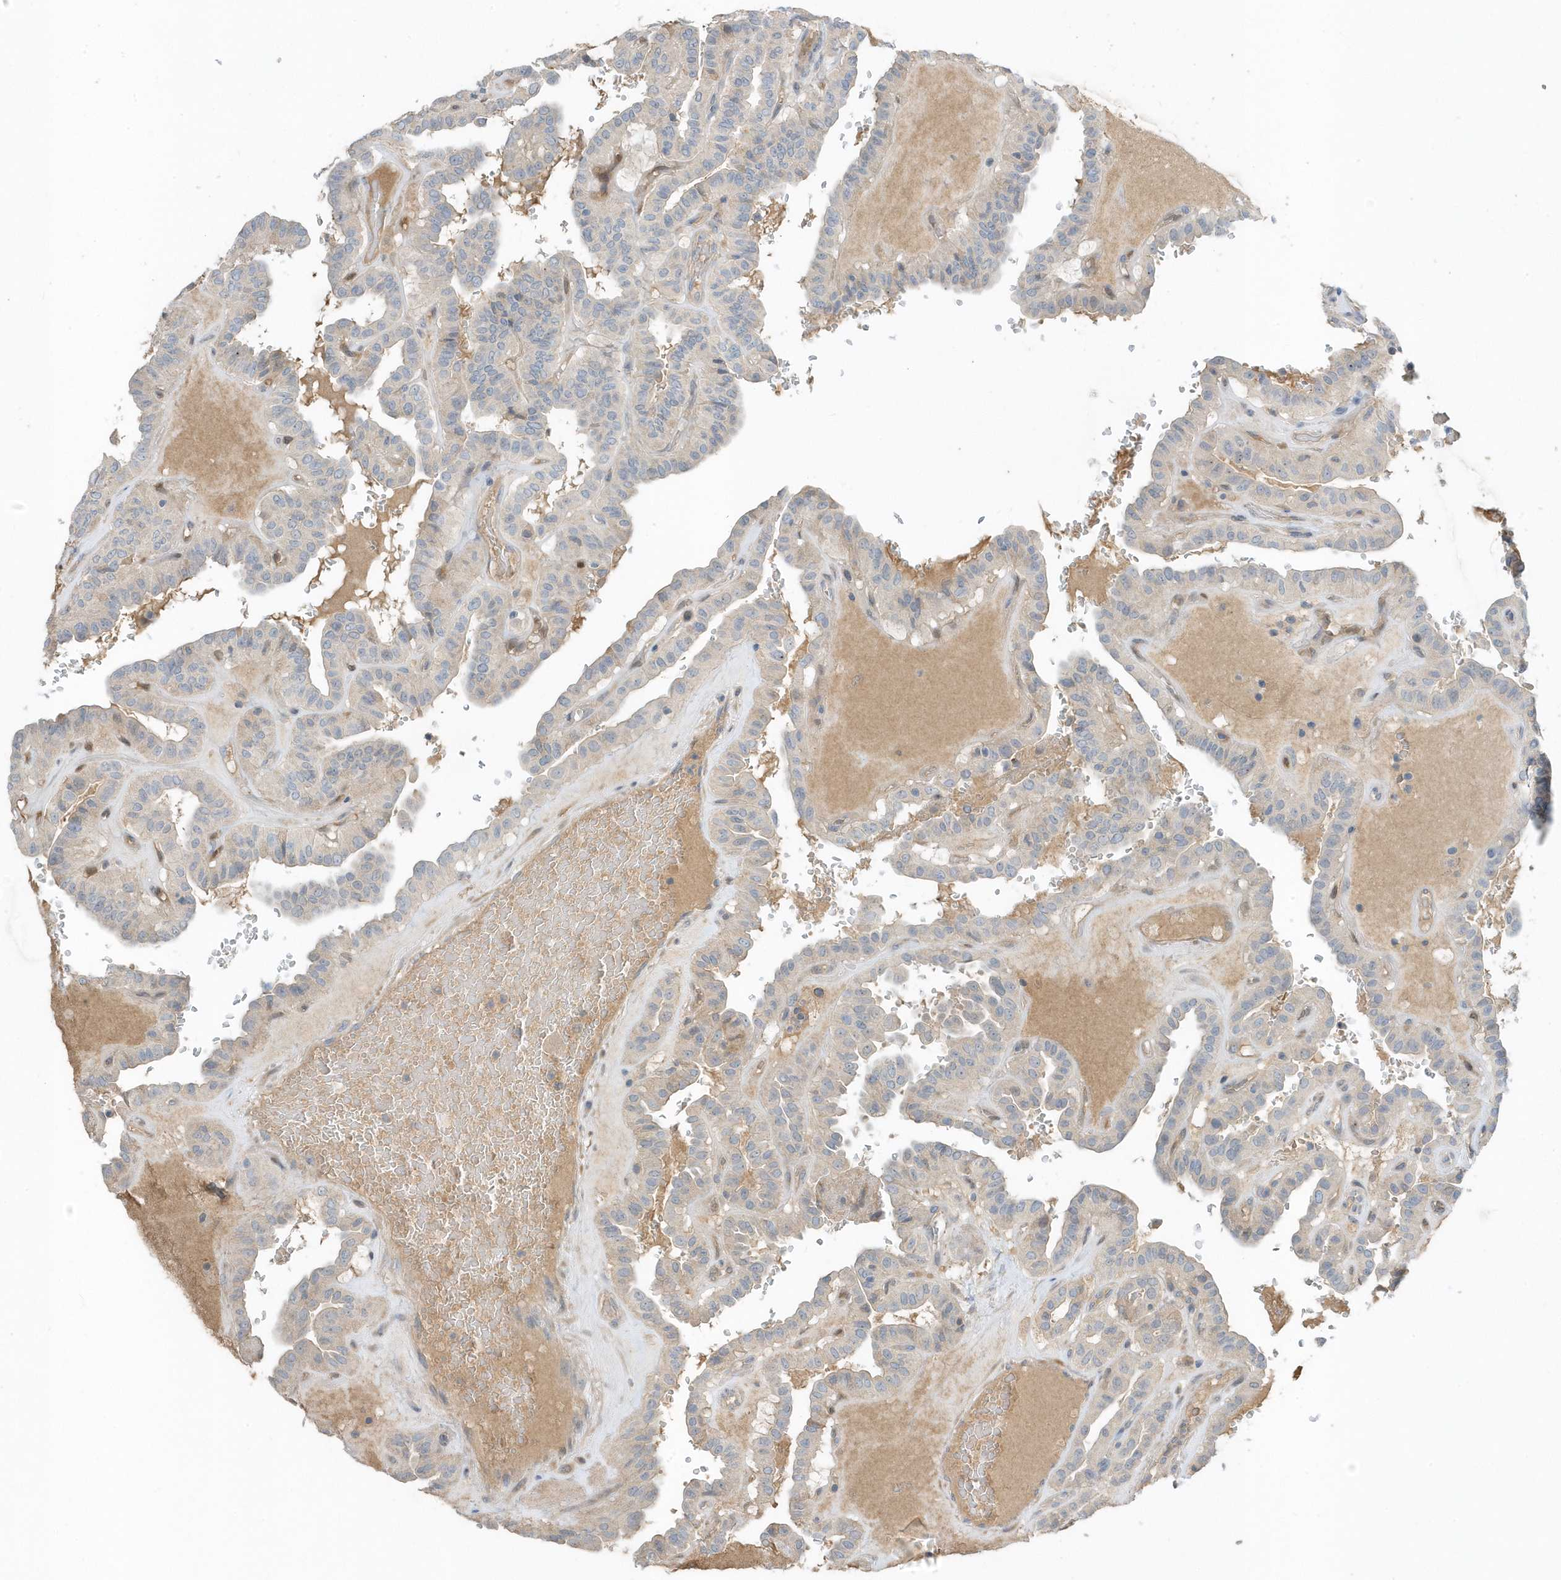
{"staining": {"intensity": "negative", "quantity": "none", "location": "none"}, "tissue": "thyroid cancer", "cell_type": "Tumor cells", "image_type": "cancer", "snomed": [{"axis": "morphology", "description": "Papillary adenocarcinoma, NOS"}, {"axis": "topography", "description": "Thyroid gland"}], "caption": "Tumor cells are negative for brown protein staining in papillary adenocarcinoma (thyroid). The staining was performed using DAB to visualize the protein expression in brown, while the nuclei were stained in blue with hematoxylin (Magnification: 20x).", "gene": "USP53", "patient": {"sex": "male", "age": 77}}